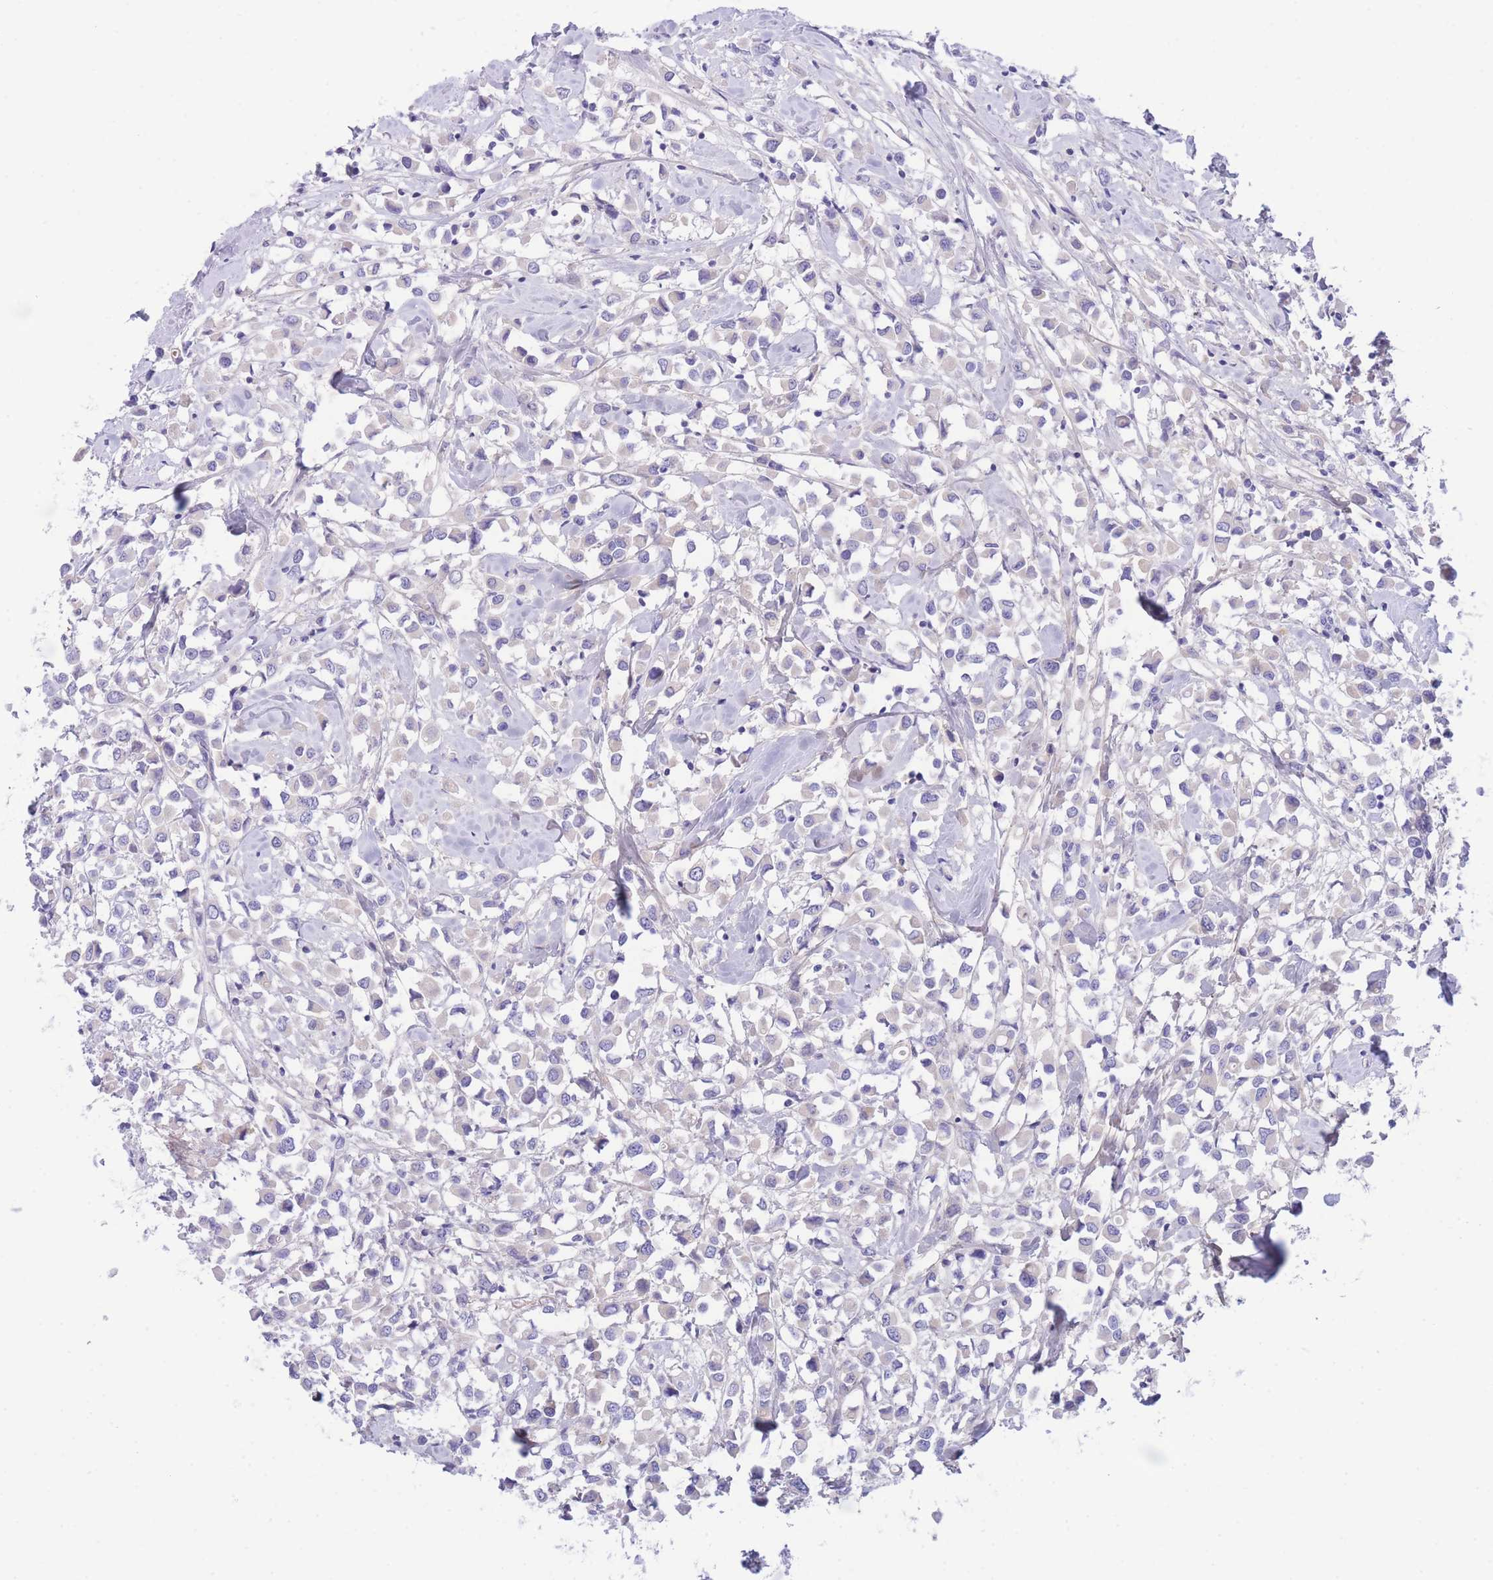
{"staining": {"intensity": "negative", "quantity": "none", "location": "none"}, "tissue": "breast cancer", "cell_type": "Tumor cells", "image_type": "cancer", "snomed": [{"axis": "morphology", "description": "Duct carcinoma"}, {"axis": "topography", "description": "Breast"}], "caption": "Tumor cells show no significant protein staining in infiltrating ductal carcinoma (breast).", "gene": "PCDHB3", "patient": {"sex": "female", "age": 61}}